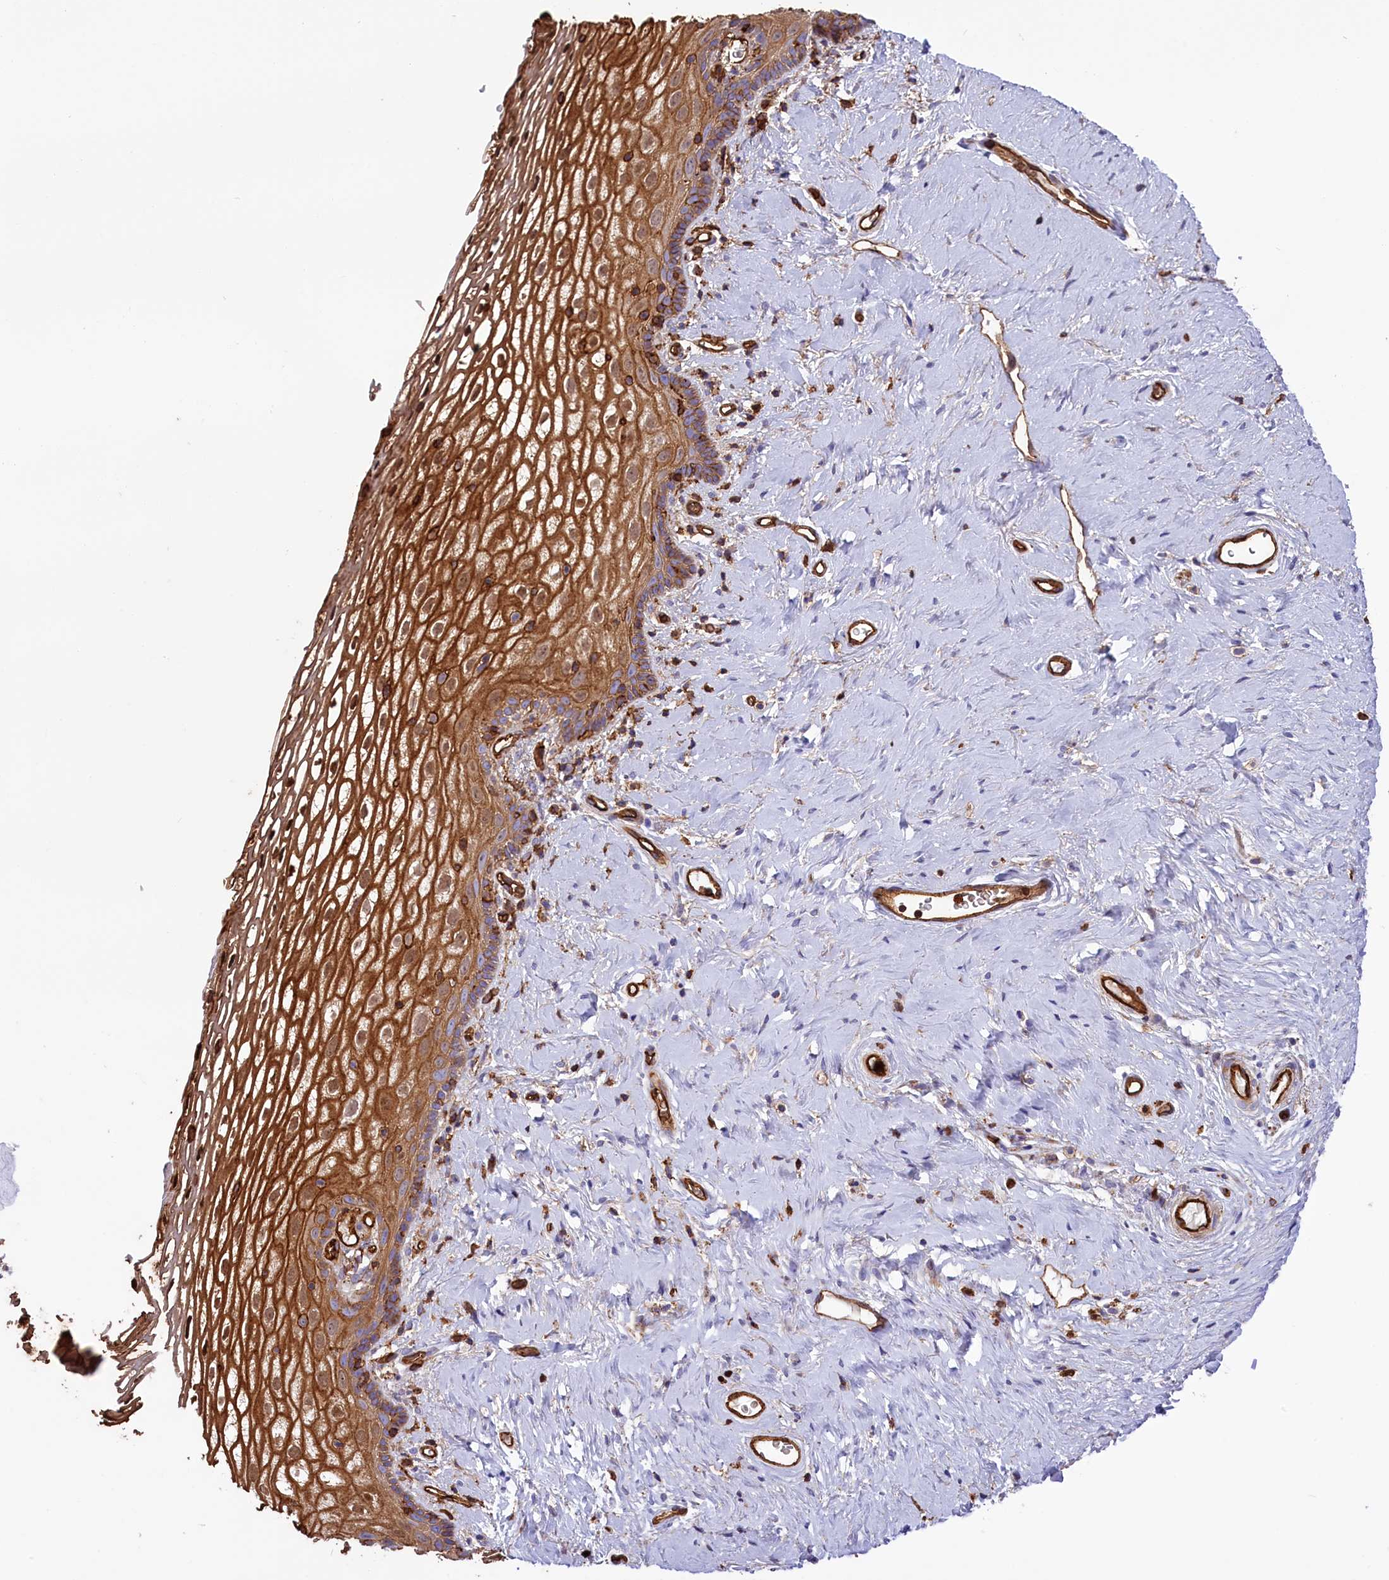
{"staining": {"intensity": "strong", "quantity": ">75%", "location": "cytoplasmic/membranous,nuclear"}, "tissue": "vagina", "cell_type": "Squamous epithelial cells", "image_type": "normal", "snomed": [{"axis": "morphology", "description": "Normal tissue, NOS"}, {"axis": "morphology", "description": "Adenocarcinoma, NOS"}, {"axis": "topography", "description": "Rectum"}, {"axis": "topography", "description": "Vagina"}], "caption": "IHC (DAB (3,3'-diaminobenzidine)) staining of unremarkable human vagina shows strong cytoplasmic/membranous,nuclear protein positivity in about >75% of squamous epithelial cells.", "gene": "CD99L2", "patient": {"sex": "female", "age": 71}}